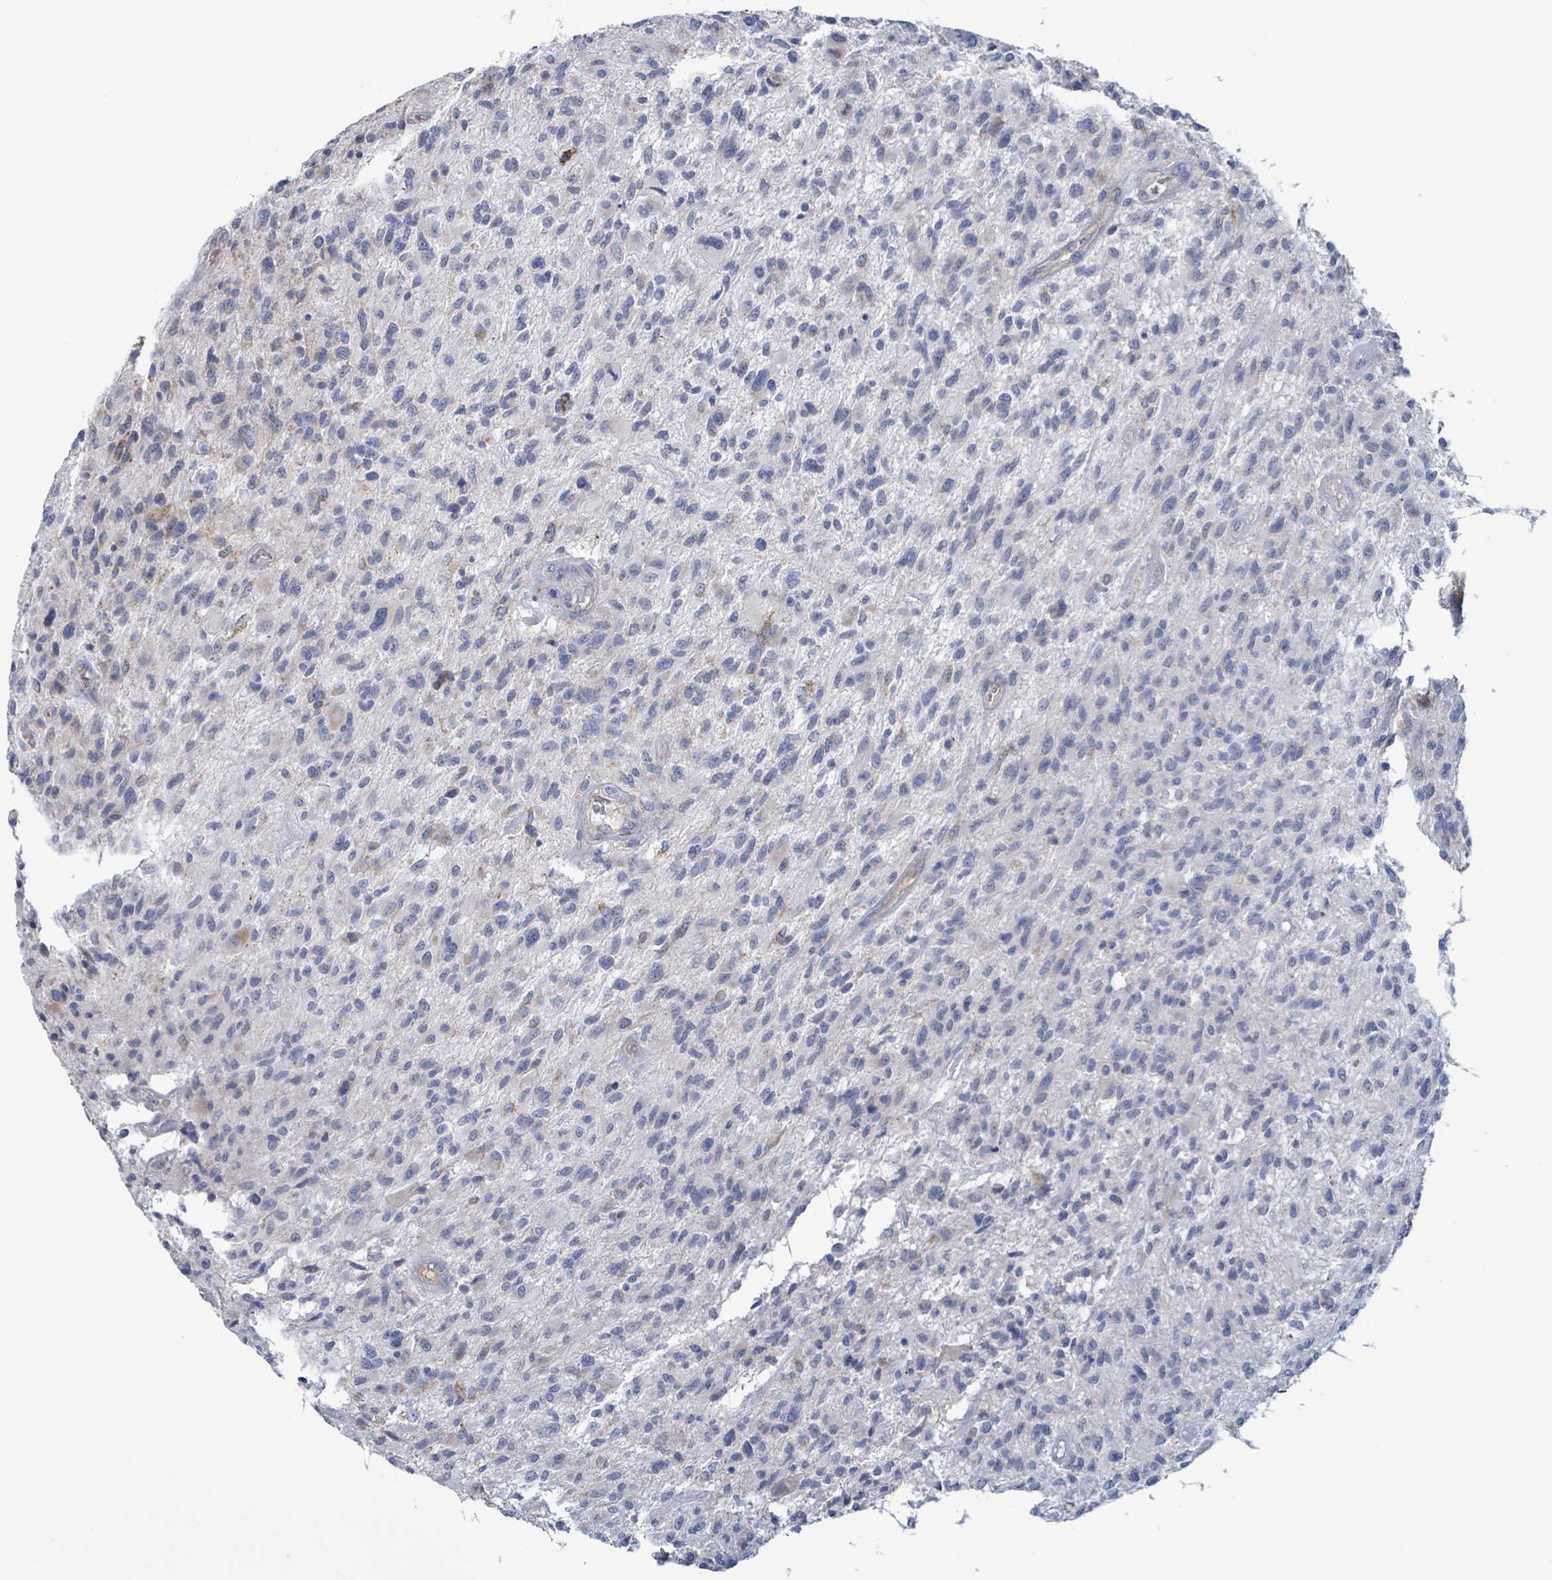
{"staining": {"intensity": "negative", "quantity": "none", "location": "none"}, "tissue": "glioma", "cell_type": "Tumor cells", "image_type": "cancer", "snomed": [{"axis": "morphology", "description": "Glioma, malignant, High grade"}, {"axis": "topography", "description": "Brain"}], "caption": "Human glioma stained for a protein using IHC displays no positivity in tumor cells.", "gene": "AKR1C4", "patient": {"sex": "male", "age": 47}}